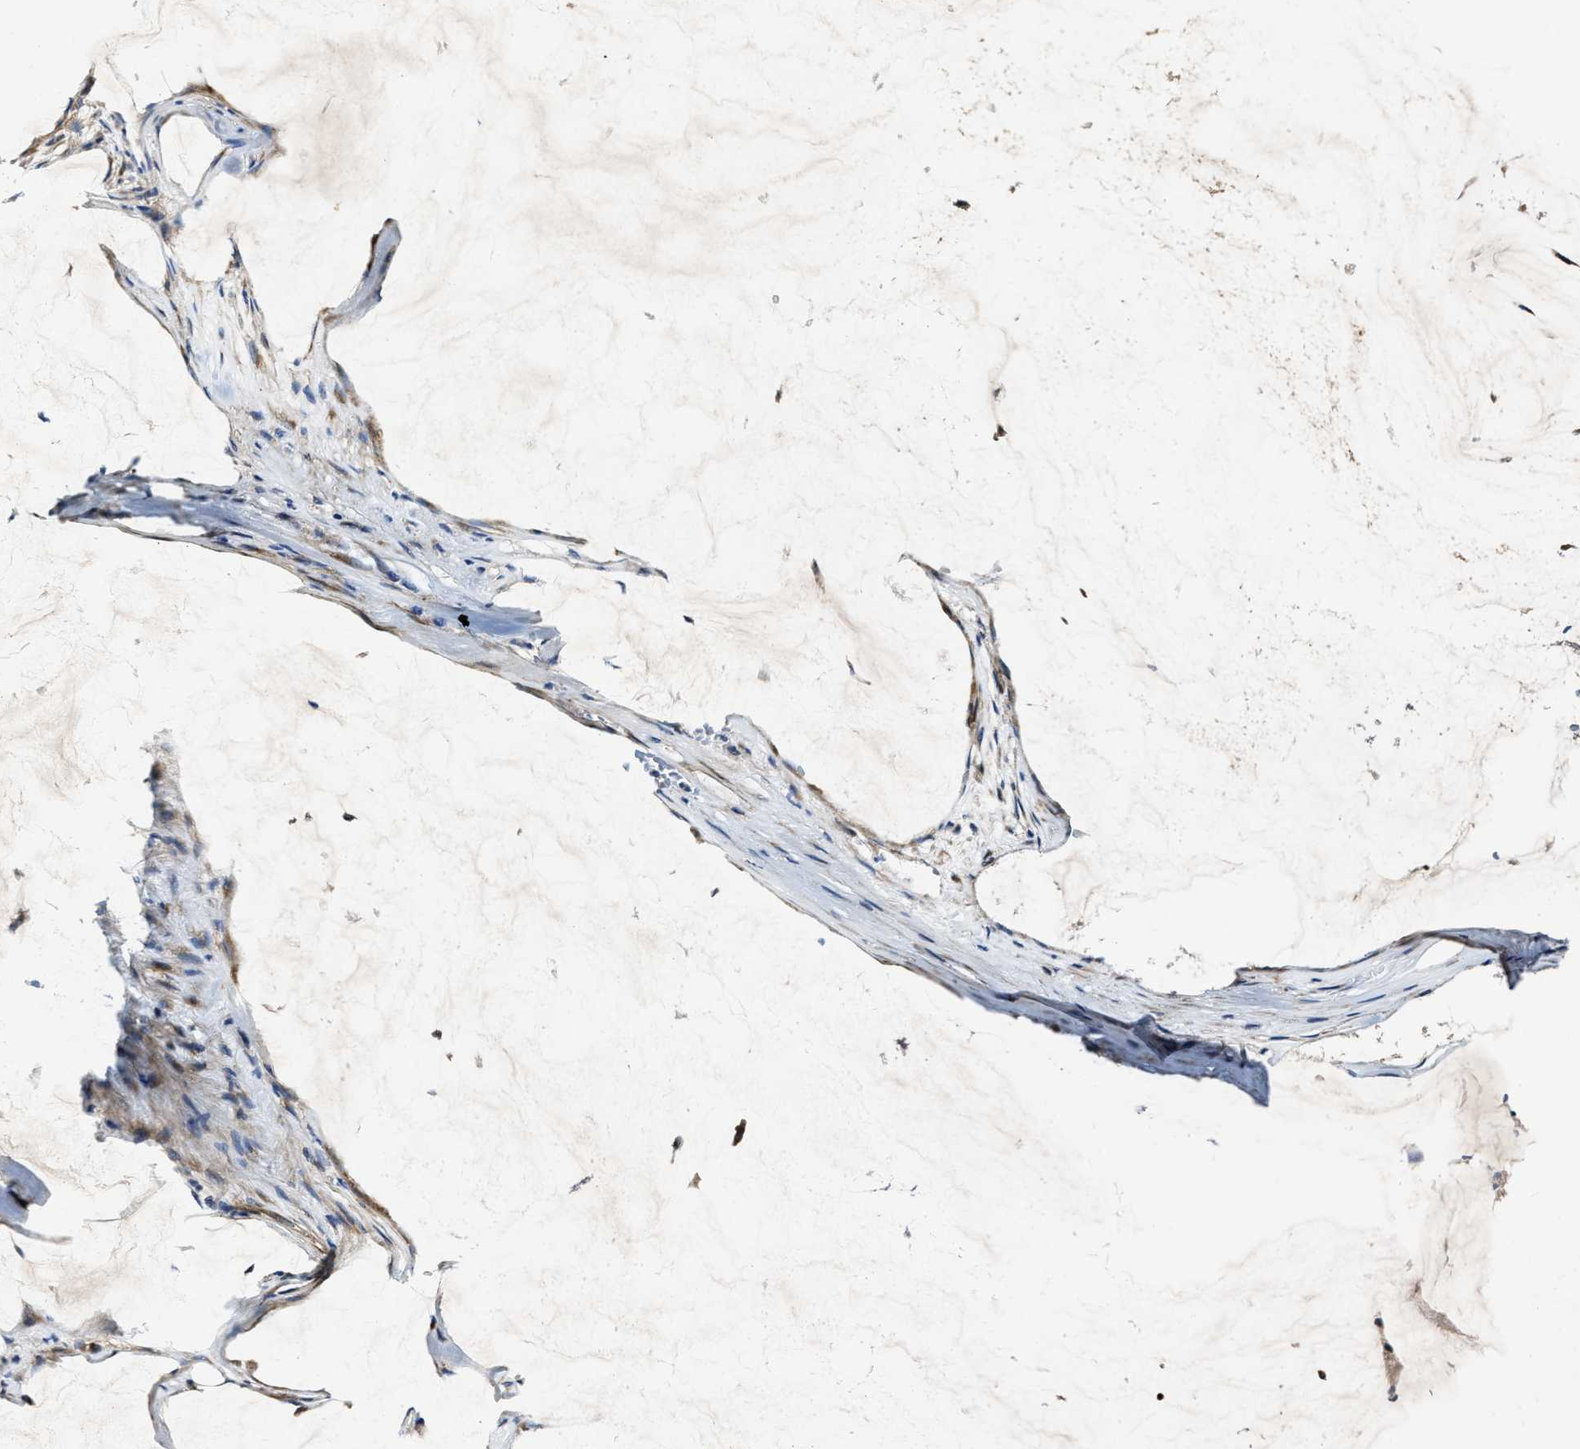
{"staining": {"intensity": "moderate", "quantity": ">75%", "location": "cytoplasmic/membranous"}, "tissue": "pancreatic cancer", "cell_type": "Tumor cells", "image_type": "cancer", "snomed": [{"axis": "morphology", "description": "Adenocarcinoma, NOS"}, {"axis": "topography", "description": "Pancreas"}], "caption": "Immunohistochemical staining of pancreatic cancer displays medium levels of moderate cytoplasmic/membranous positivity in approximately >75% of tumor cells. The protein of interest is shown in brown color, while the nuclei are stained blue.", "gene": "PTAR1", "patient": {"sex": "male", "age": 41}}